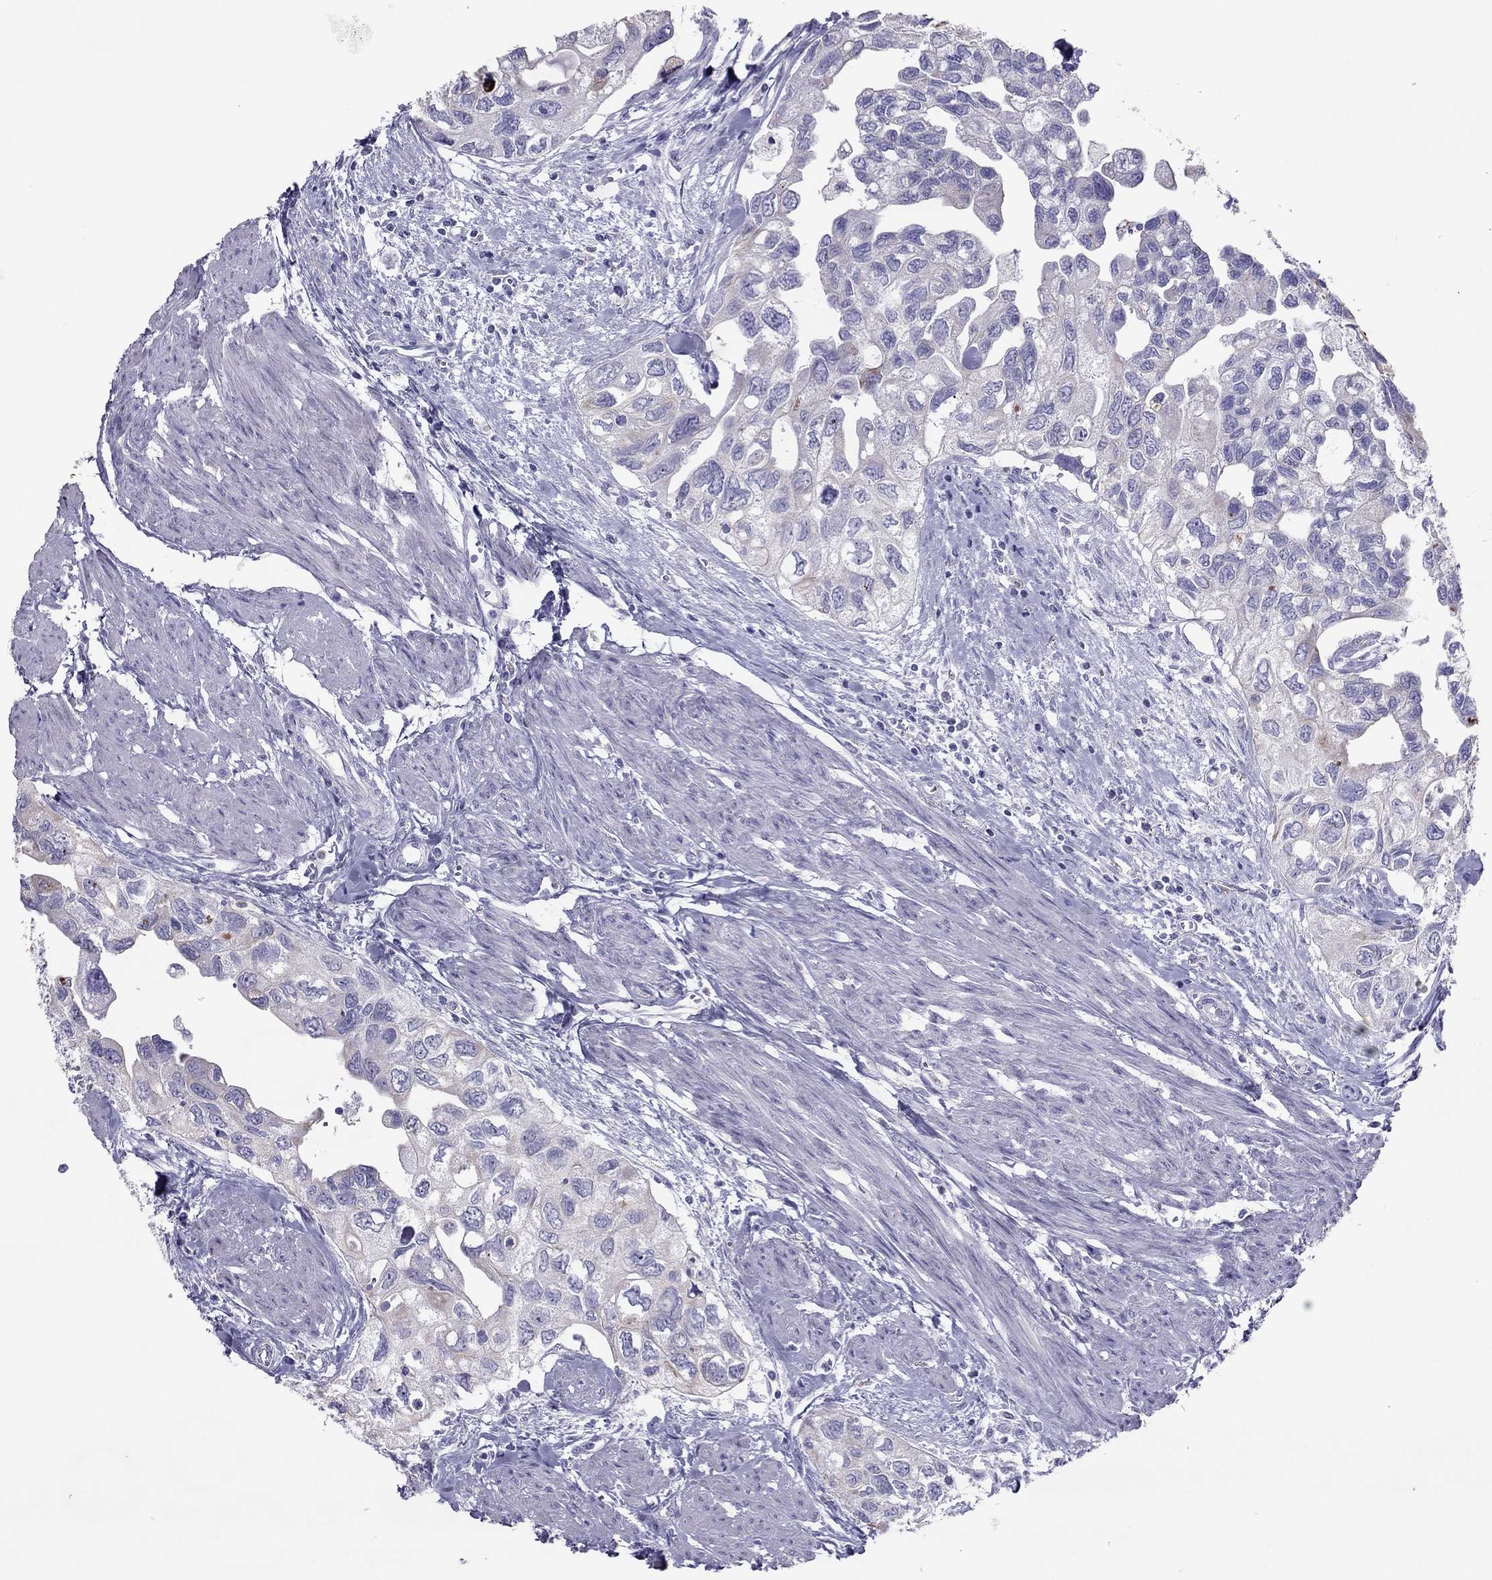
{"staining": {"intensity": "negative", "quantity": "none", "location": "none"}, "tissue": "urothelial cancer", "cell_type": "Tumor cells", "image_type": "cancer", "snomed": [{"axis": "morphology", "description": "Urothelial carcinoma, High grade"}, {"axis": "topography", "description": "Urinary bladder"}], "caption": "Immunohistochemistry (IHC) photomicrograph of neoplastic tissue: human urothelial cancer stained with DAB reveals no significant protein positivity in tumor cells.", "gene": "MAEL", "patient": {"sex": "male", "age": 59}}